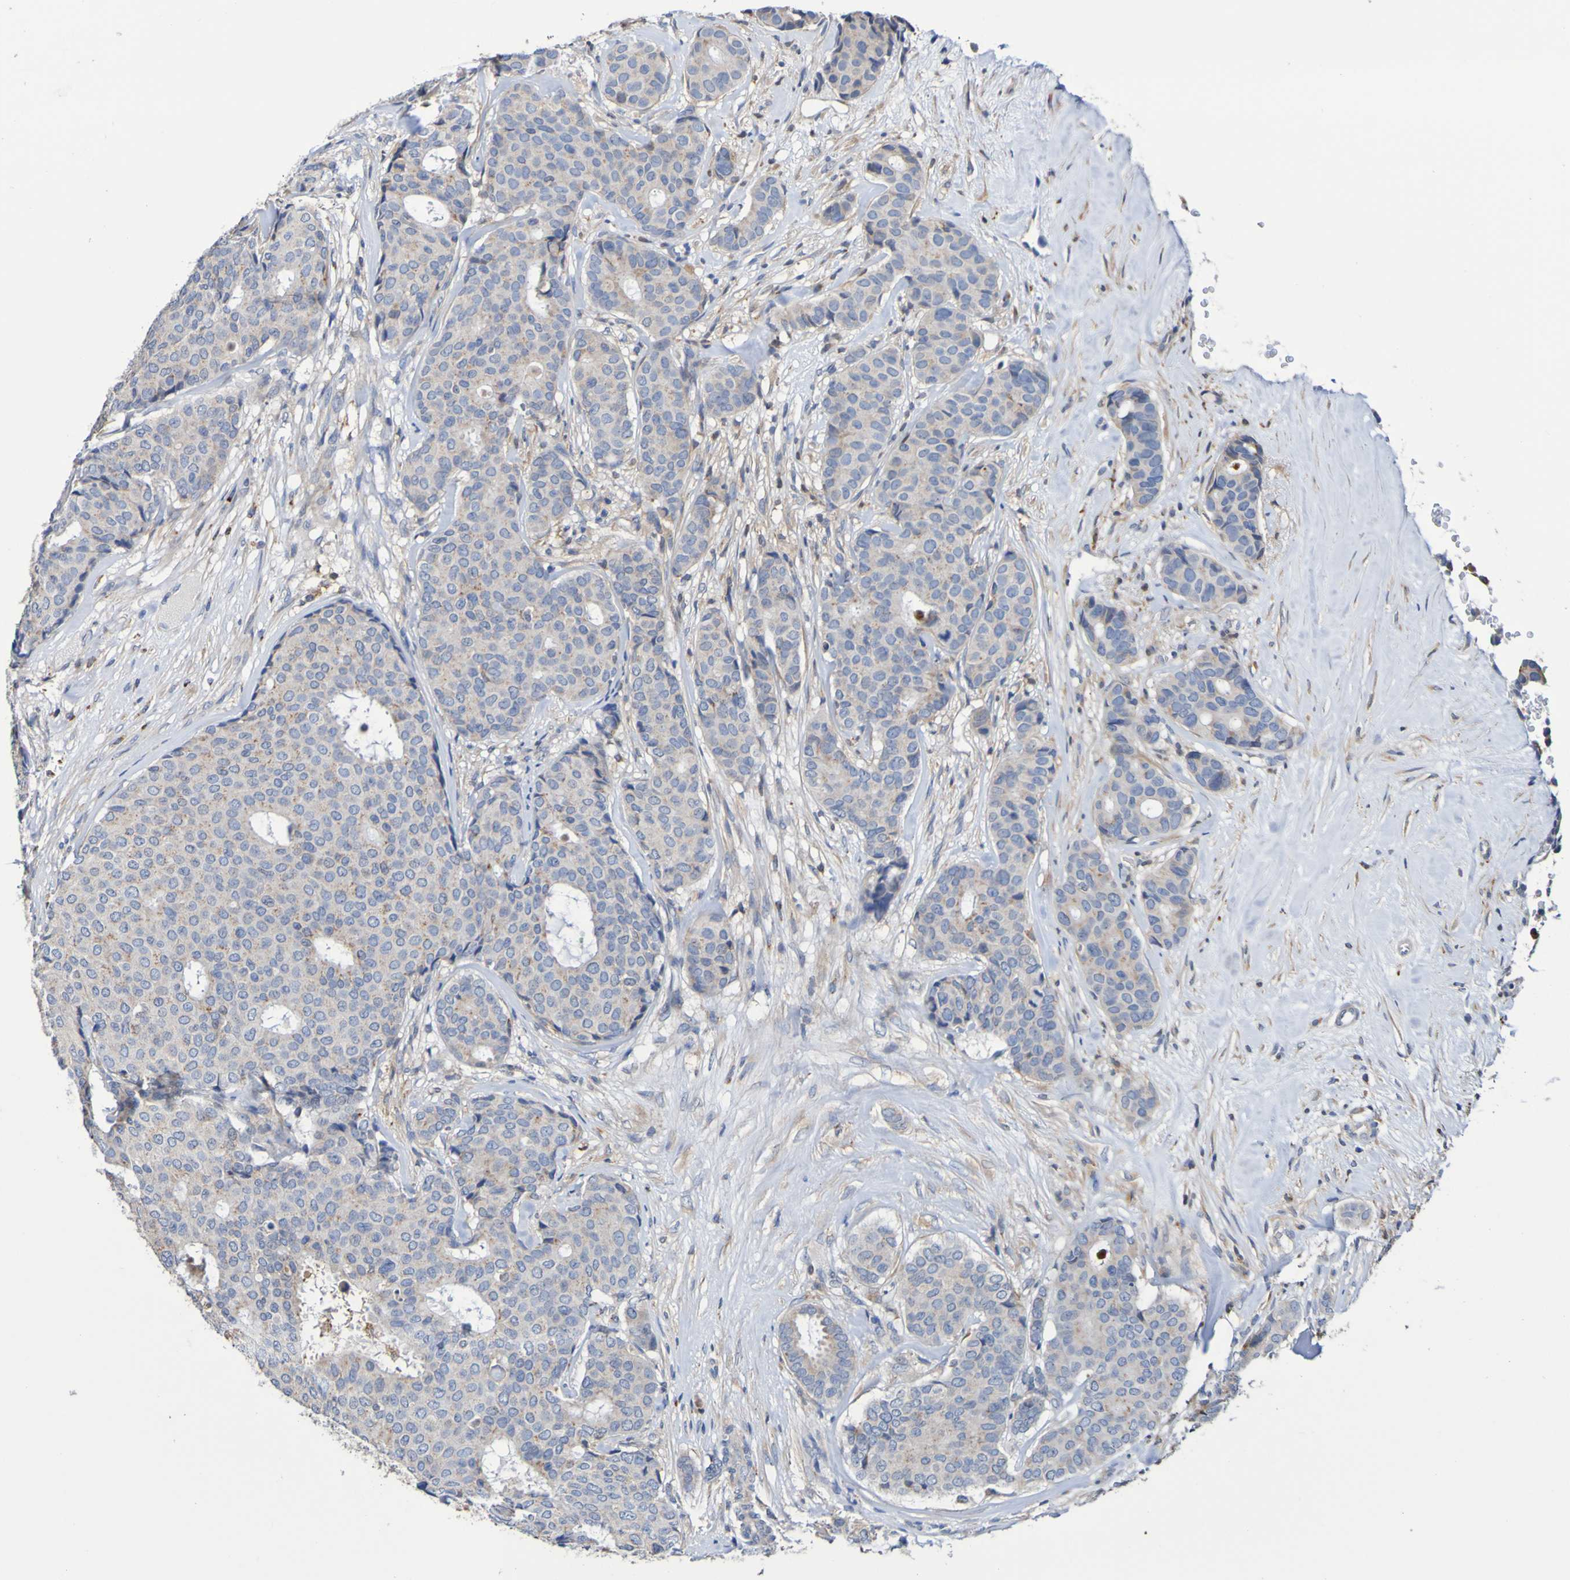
{"staining": {"intensity": "weak", "quantity": ">75%", "location": "cytoplasmic/membranous"}, "tissue": "breast cancer", "cell_type": "Tumor cells", "image_type": "cancer", "snomed": [{"axis": "morphology", "description": "Duct carcinoma"}, {"axis": "topography", "description": "Breast"}], "caption": "Tumor cells exhibit low levels of weak cytoplasmic/membranous positivity in about >75% of cells in human breast cancer.", "gene": "METAP2", "patient": {"sex": "female", "age": 75}}